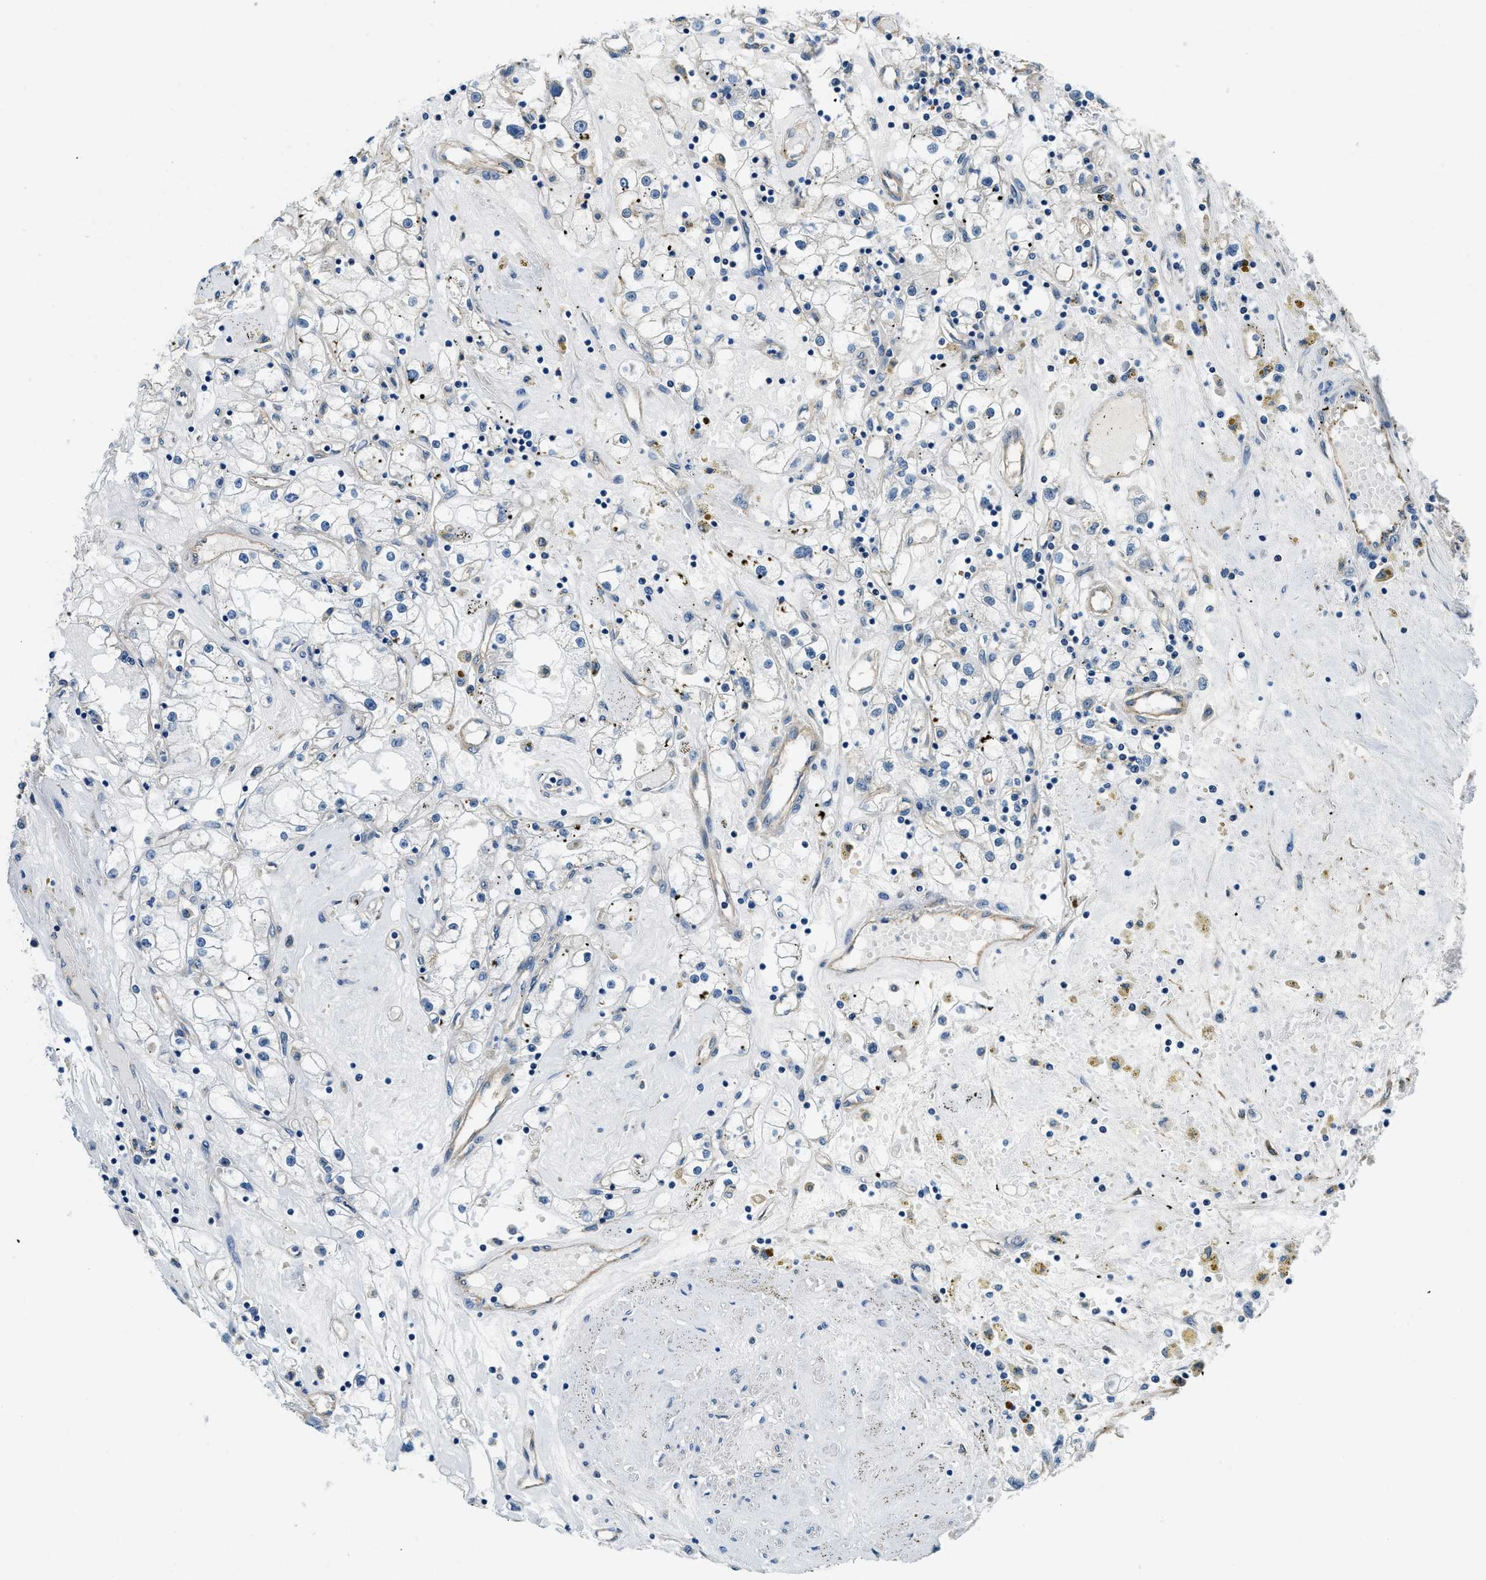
{"staining": {"intensity": "negative", "quantity": "none", "location": "none"}, "tissue": "renal cancer", "cell_type": "Tumor cells", "image_type": "cancer", "snomed": [{"axis": "morphology", "description": "Adenocarcinoma, NOS"}, {"axis": "topography", "description": "Kidney"}], "caption": "This is an immunohistochemistry (IHC) histopathology image of human renal adenocarcinoma. There is no positivity in tumor cells.", "gene": "TWF1", "patient": {"sex": "male", "age": 56}}